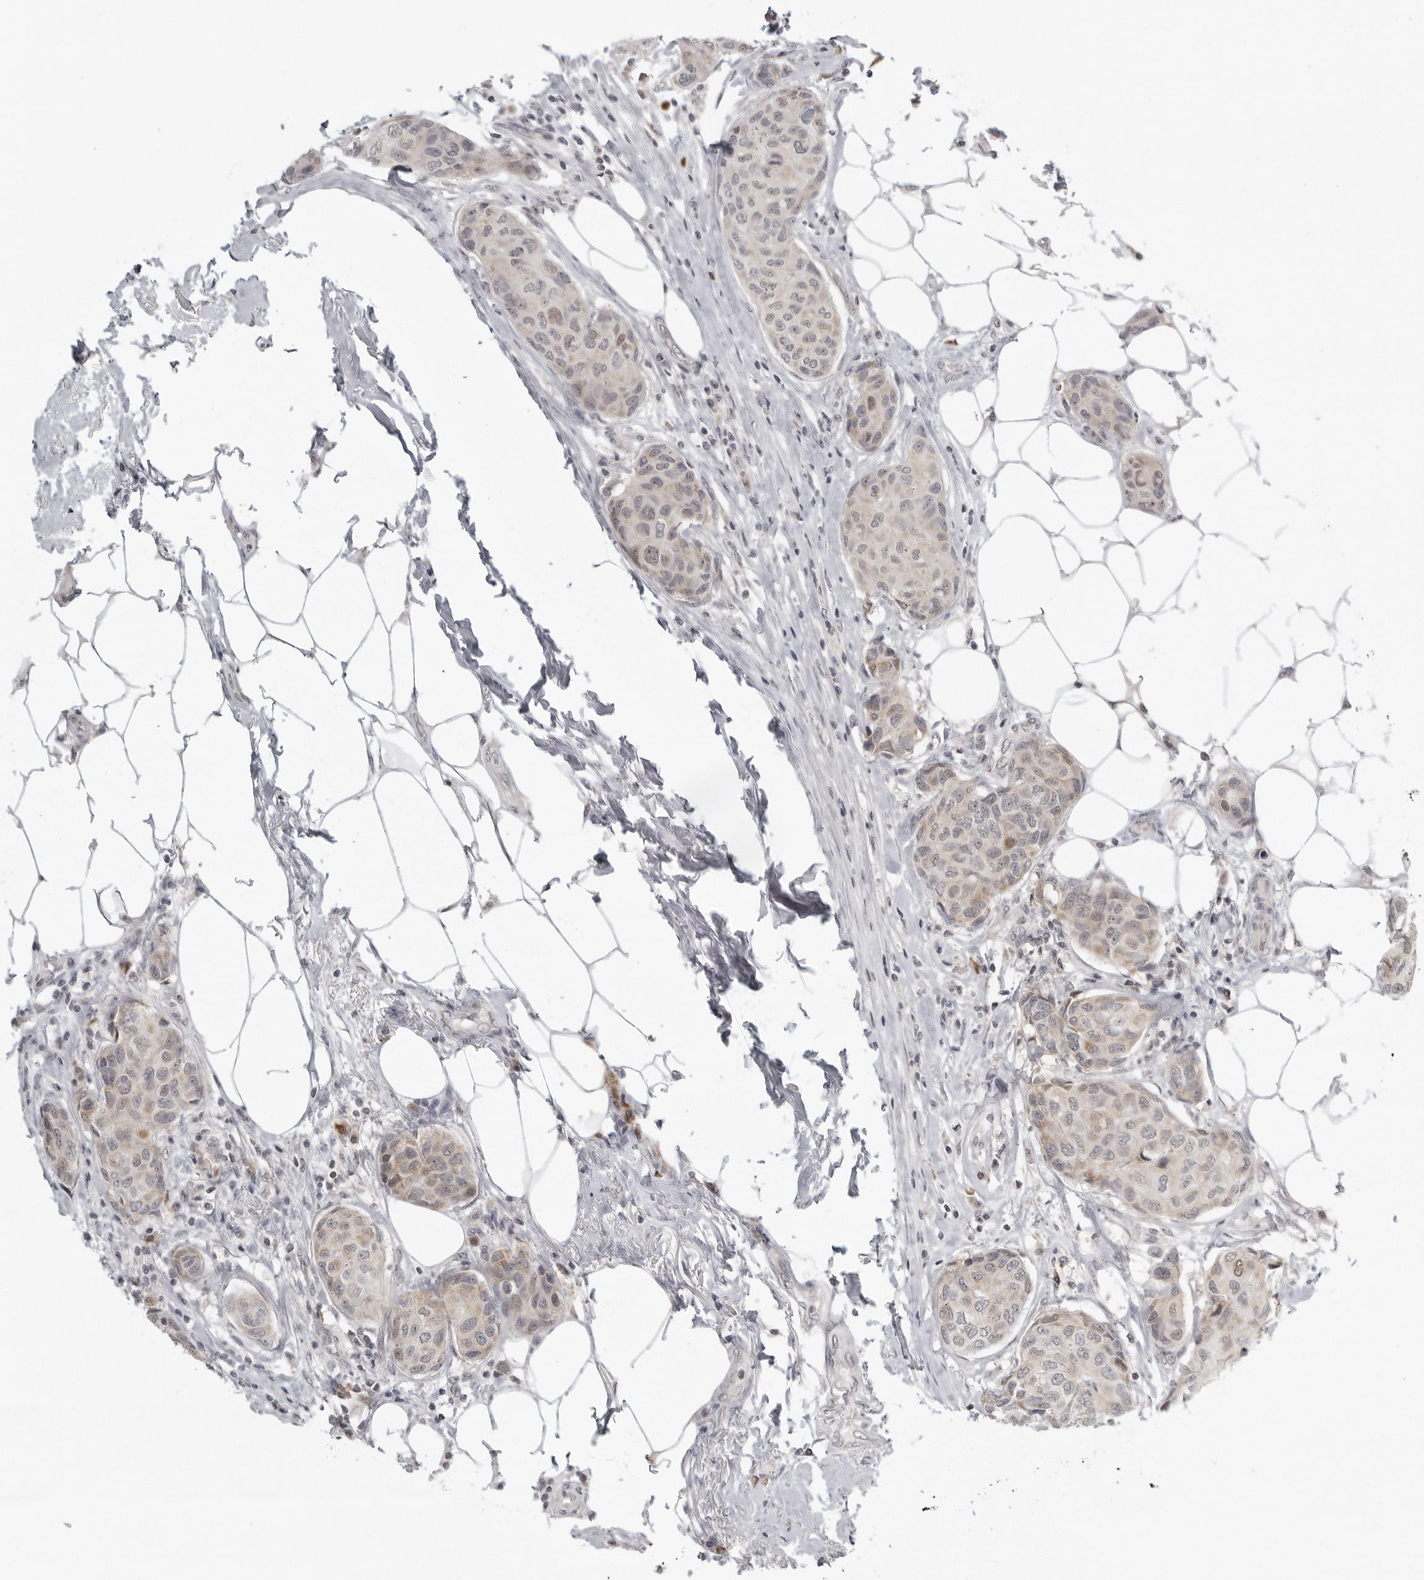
{"staining": {"intensity": "weak", "quantity": "<25%", "location": "cytoplasmic/membranous,nuclear"}, "tissue": "breast cancer", "cell_type": "Tumor cells", "image_type": "cancer", "snomed": [{"axis": "morphology", "description": "Duct carcinoma"}, {"axis": "topography", "description": "Breast"}], "caption": "Tumor cells are negative for protein expression in human intraductal carcinoma (breast).", "gene": "TUT4", "patient": {"sex": "female", "age": 80}}